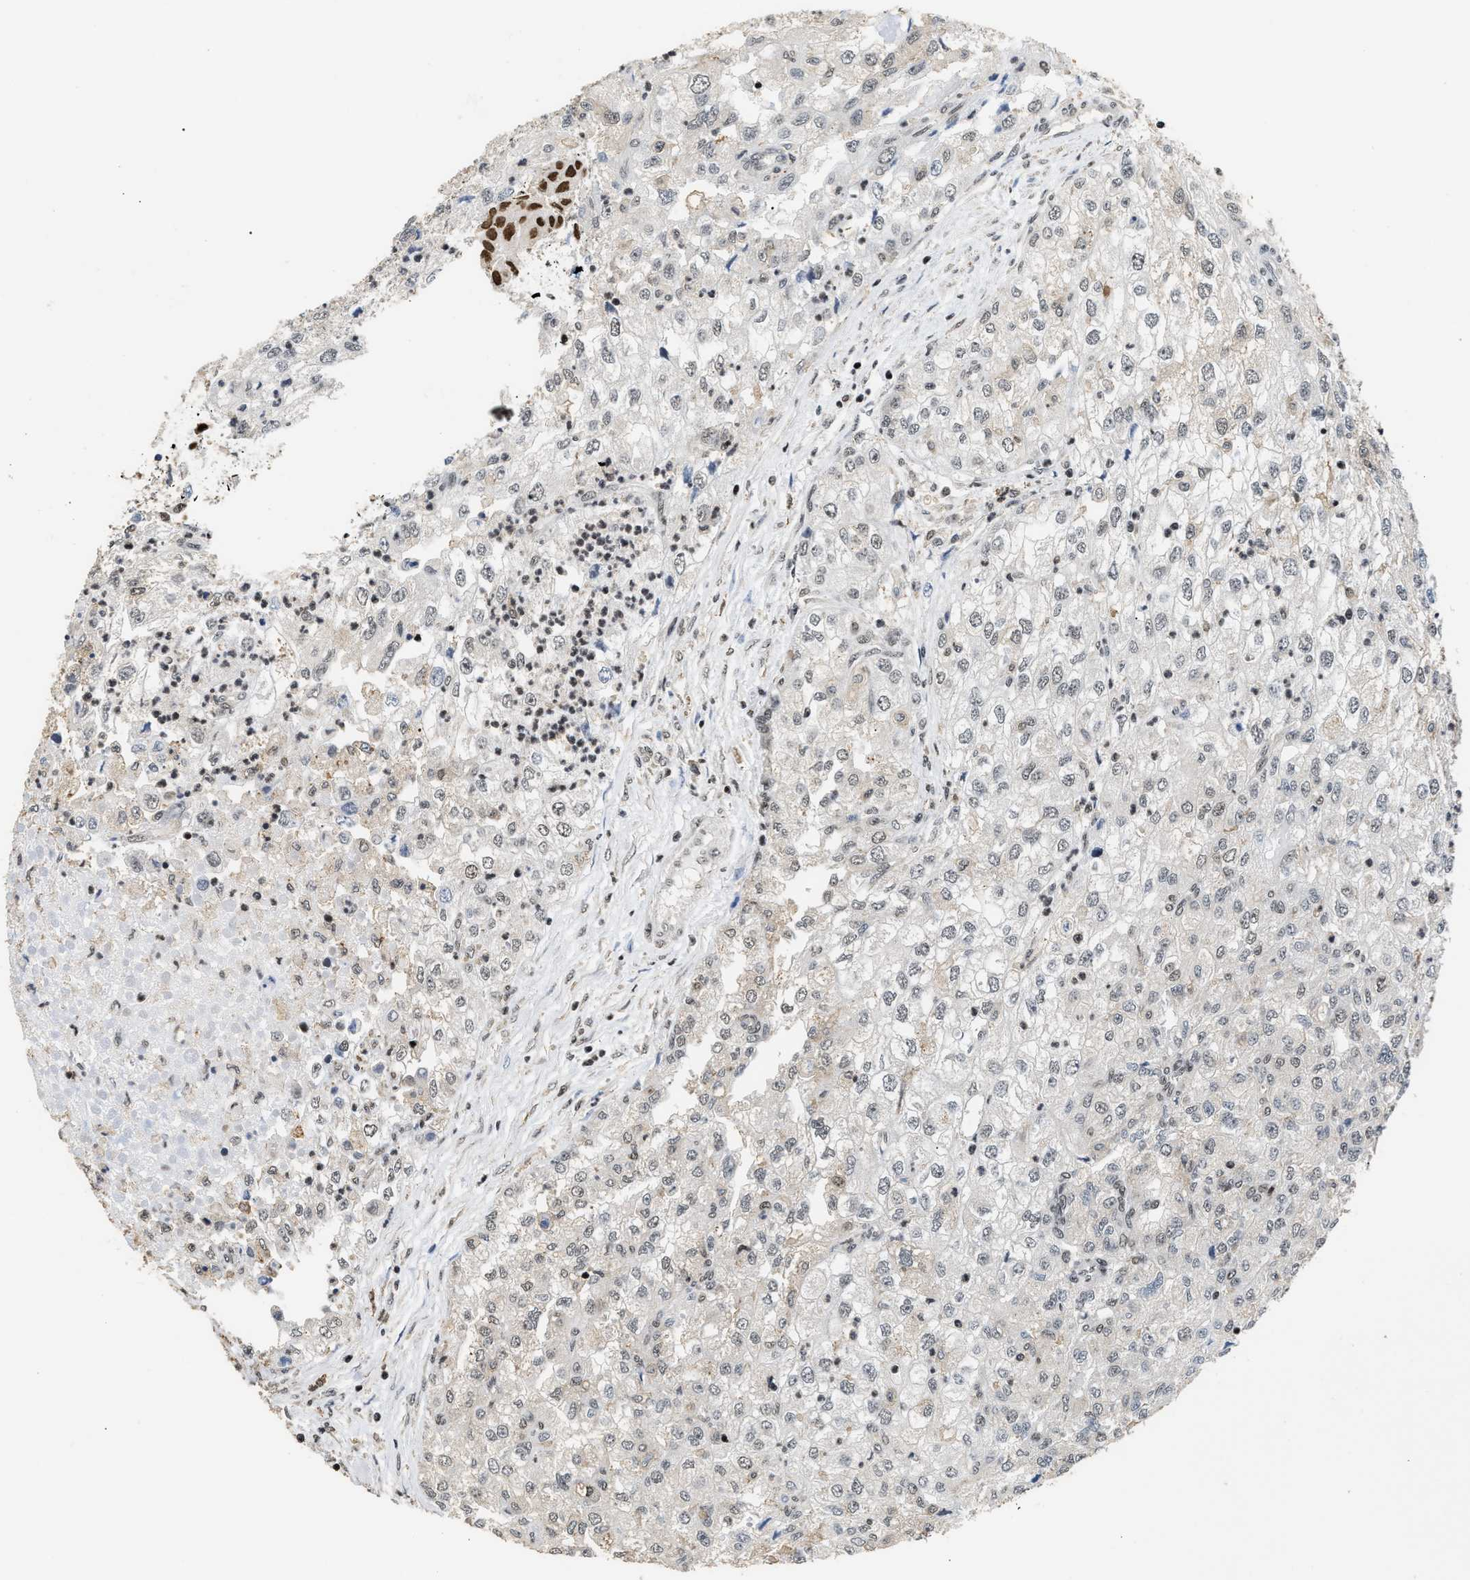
{"staining": {"intensity": "weak", "quantity": "25%-75%", "location": "nuclear"}, "tissue": "renal cancer", "cell_type": "Tumor cells", "image_type": "cancer", "snomed": [{"axis": "morphology", "description": "Adenocarcinoma, NOS"}, {"axis": "topography", "description": "Kidney"}], "caption": "Renal adenocarcinoma was stained to show a protein in brown. There is low levels of weak nuclear staining in about 25%-75% of tumor cells.", "gene": "RAD21", "patient": {"sex": "female", "age": 54}}